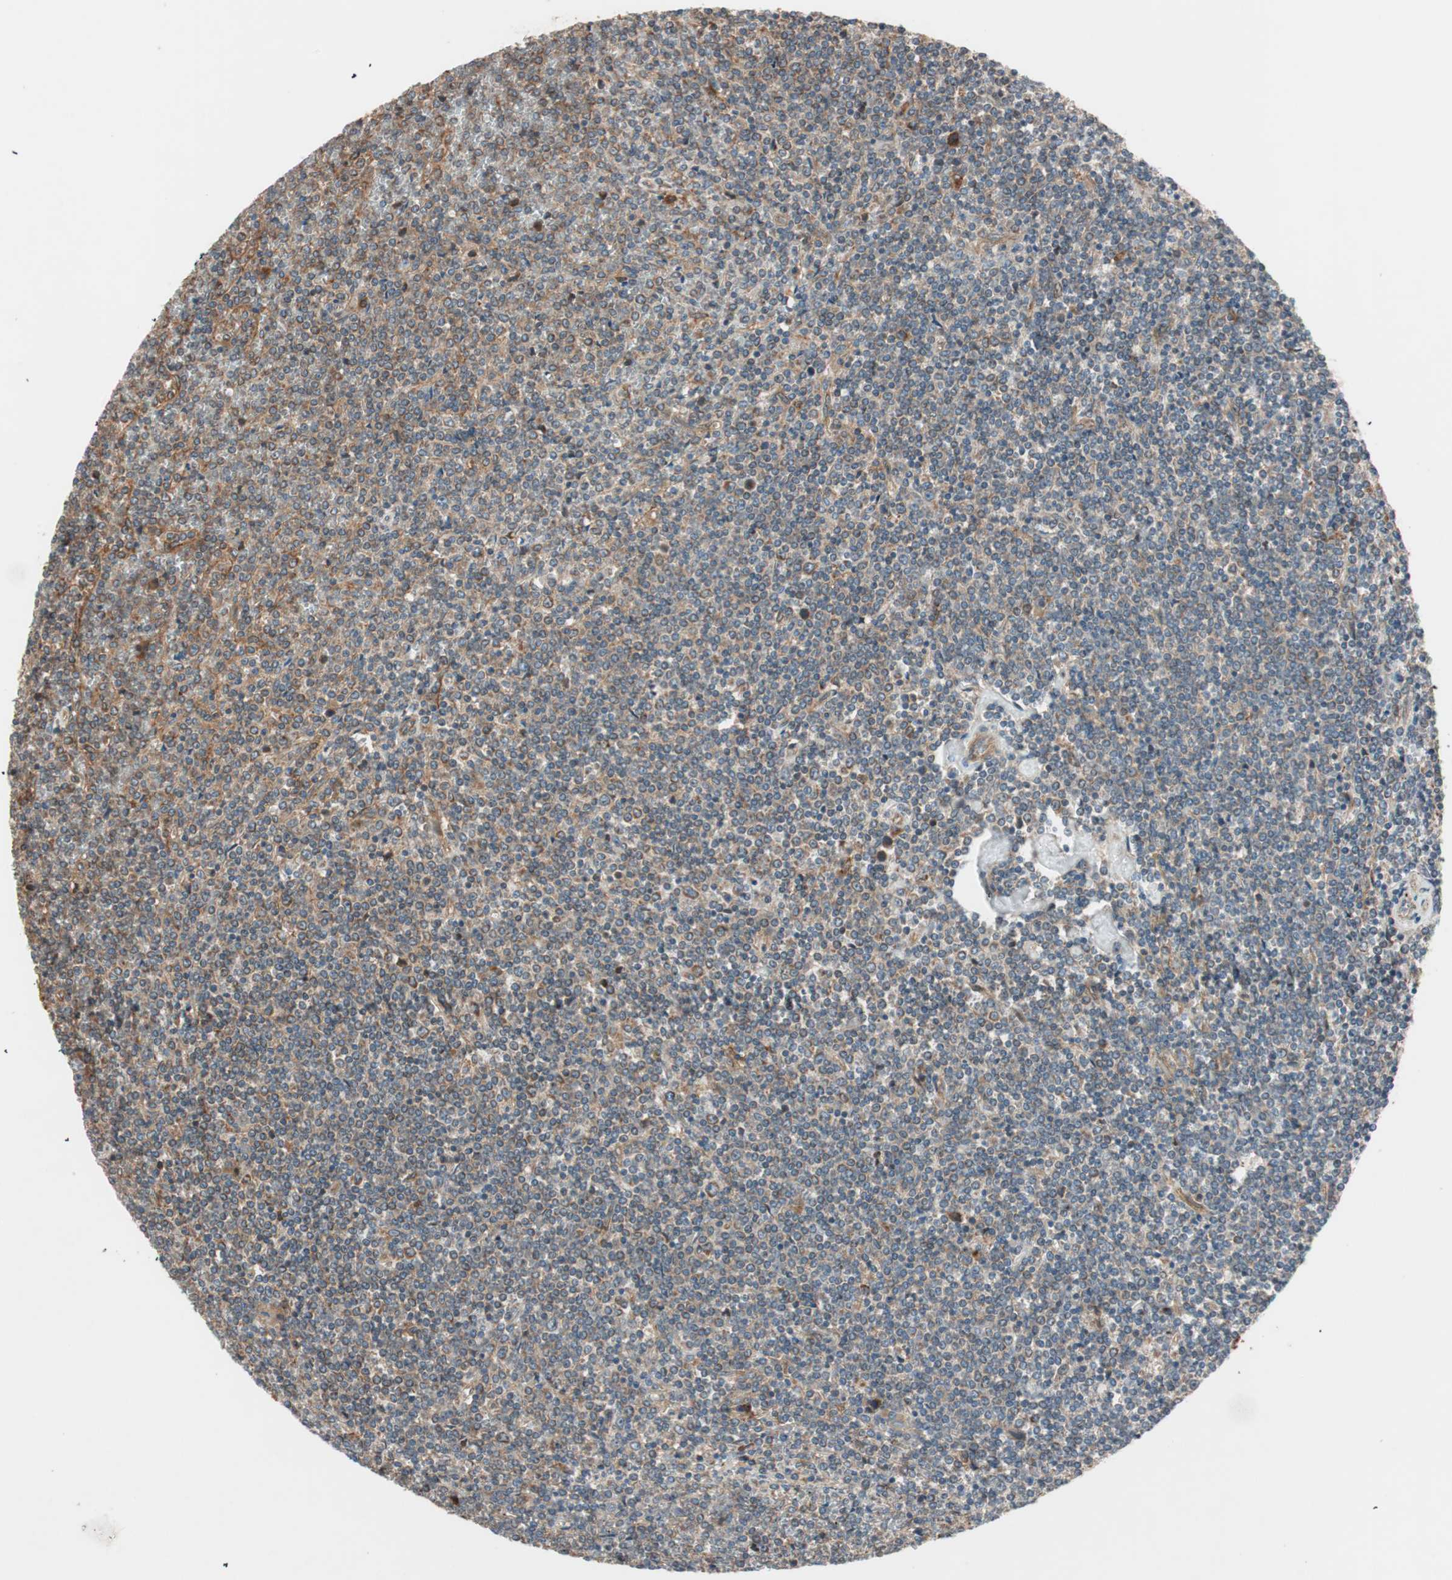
{"staining": {"intensity": "moderate", "quantity": "25%-75%", "location": "cytoplasmic/membranous"}, "tissue": "lymphoma", "cell_type": "Tumor cells", "image_type": "cancer", "snomed": [{"axis": "morphology", "description": "Malignant lymphoma, non-Hodgkin's type, Low grade"}, {"axis": "topography", "description": "Spleen"}], "caption": "Lymphoma stained with immunohistochemistry shows moderate cytoplasmic/membranous staining in about 25%-75% of tumor cells. (brown staining indicates protein expression, while blue staining denotes nuclei).", "gene": "RAB5A", "patient": {"sex": "female", "age": 19}}